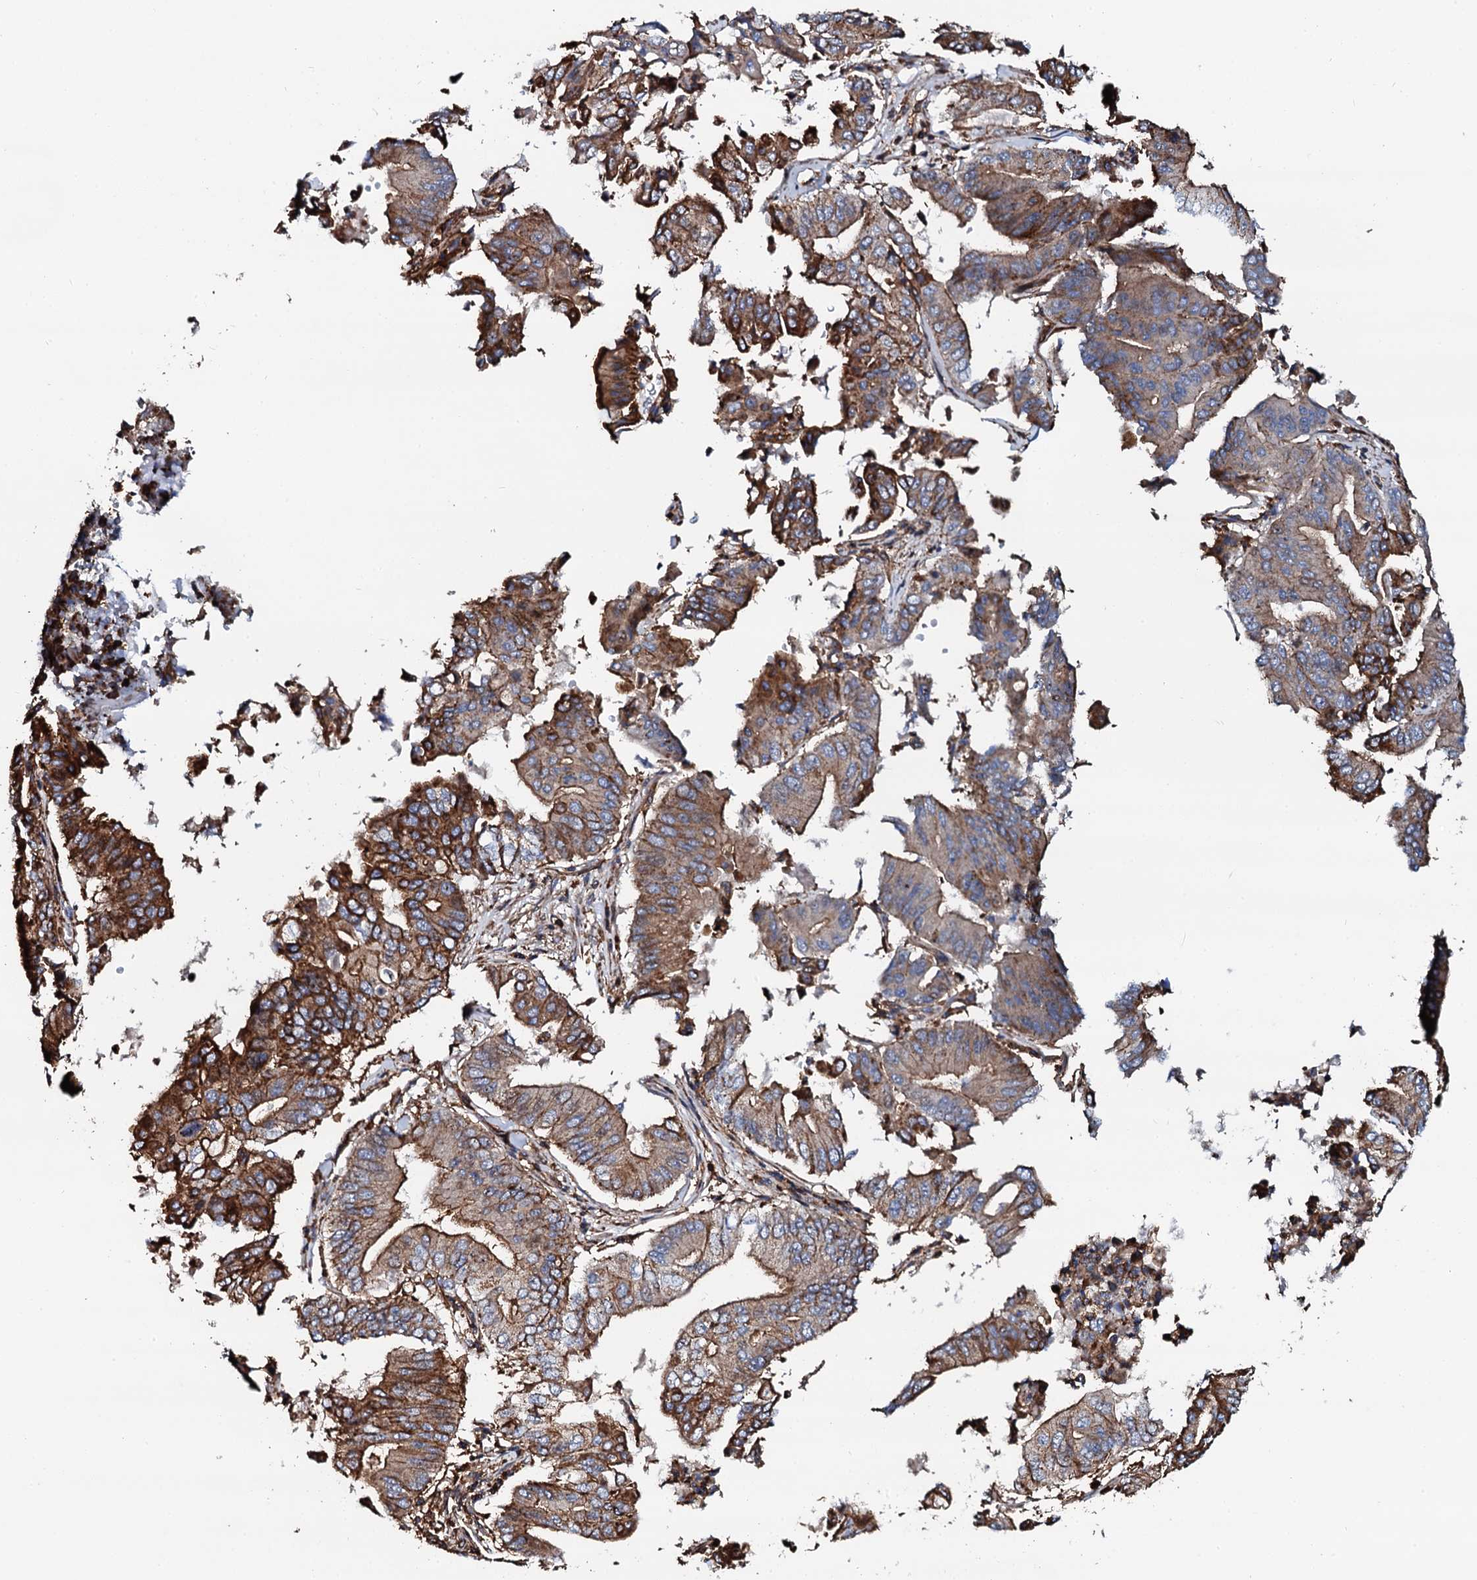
{"staining": {"intensity": "strong", "quantity": "25%-75%", "location": "cytoplasmic/membranous"}, "tissue": "pancreatic cancer", "cell_type": "Tumor cells", "image_type": "cancer", "snomed": [{"axis": "morphology", "description": "Adenocarcinoma, NOS"}, {"axis": "topography", "description": "Pancreas"}], "caption": "A histopathology image showing strong cytoplasmic/membranous positivity in about 25%-75% of tumor cells in adenocarcinoma (pancreatic), as visualized by brown immunohistochemical staining.", "gene": "INTS10", "patient": {"sex": "female", "age": 77}}